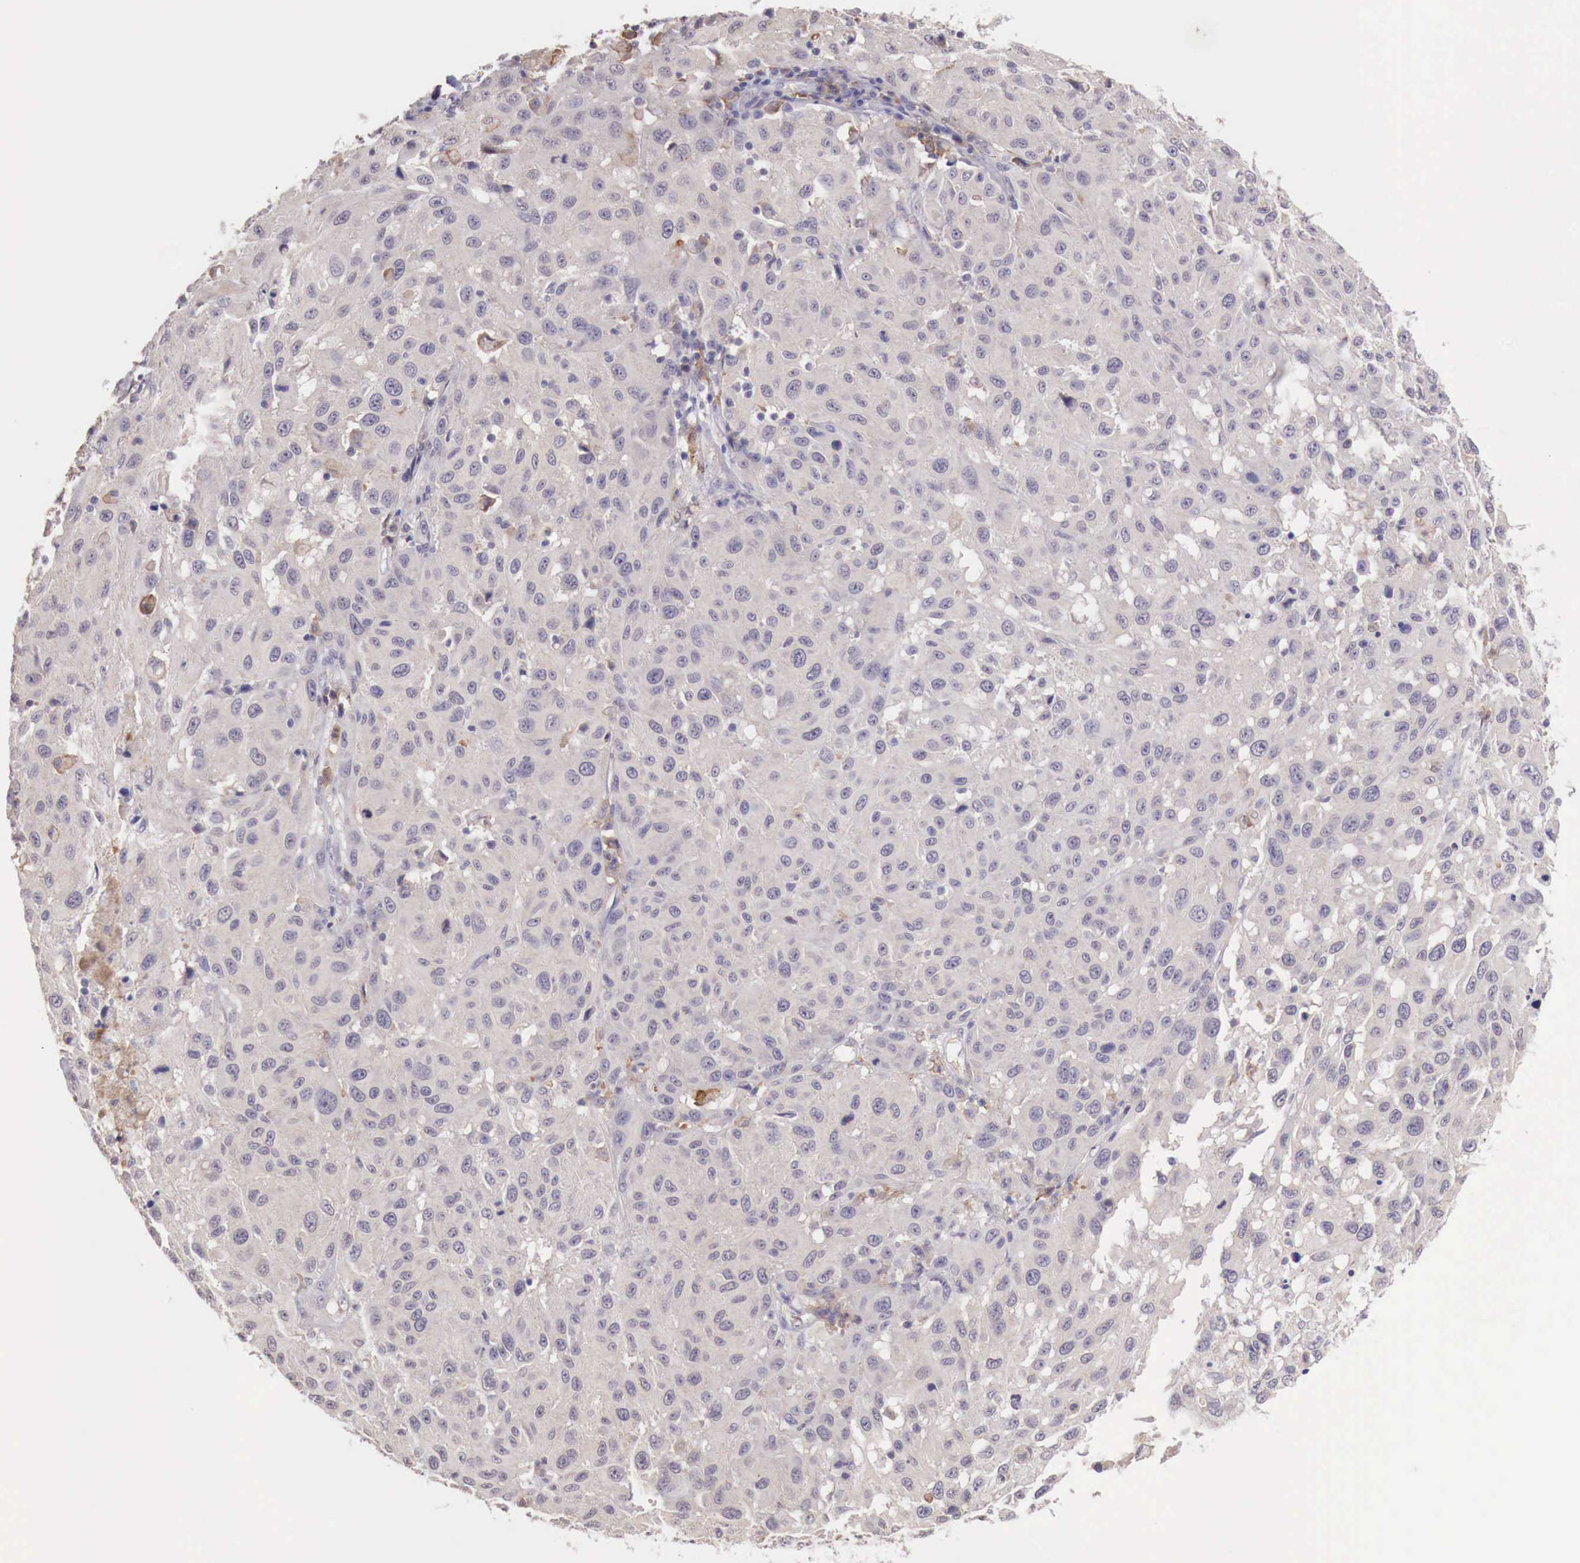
{"staining": {"intensity": "negative", "quantity": "none", "location": "none"}, "tissue": "melanoma", "cell_type": "Tumor cells", "image_type": "cancer", "snomed": [{"axis": "morphology", "description": "Malignant melanoma, NOS"}, {"axis": "topography", "description": "Skin"}], "caption": "High magnification brightfield microscopy of malignant melanoma stained with DAB (3,3'-diaminobenzidine) (brown) and counterstained with hematoxylin (blue): tumor cells show no significant expression.", "gene": "CHRDL1", "patient": {"sex": "female", "age": 77}}